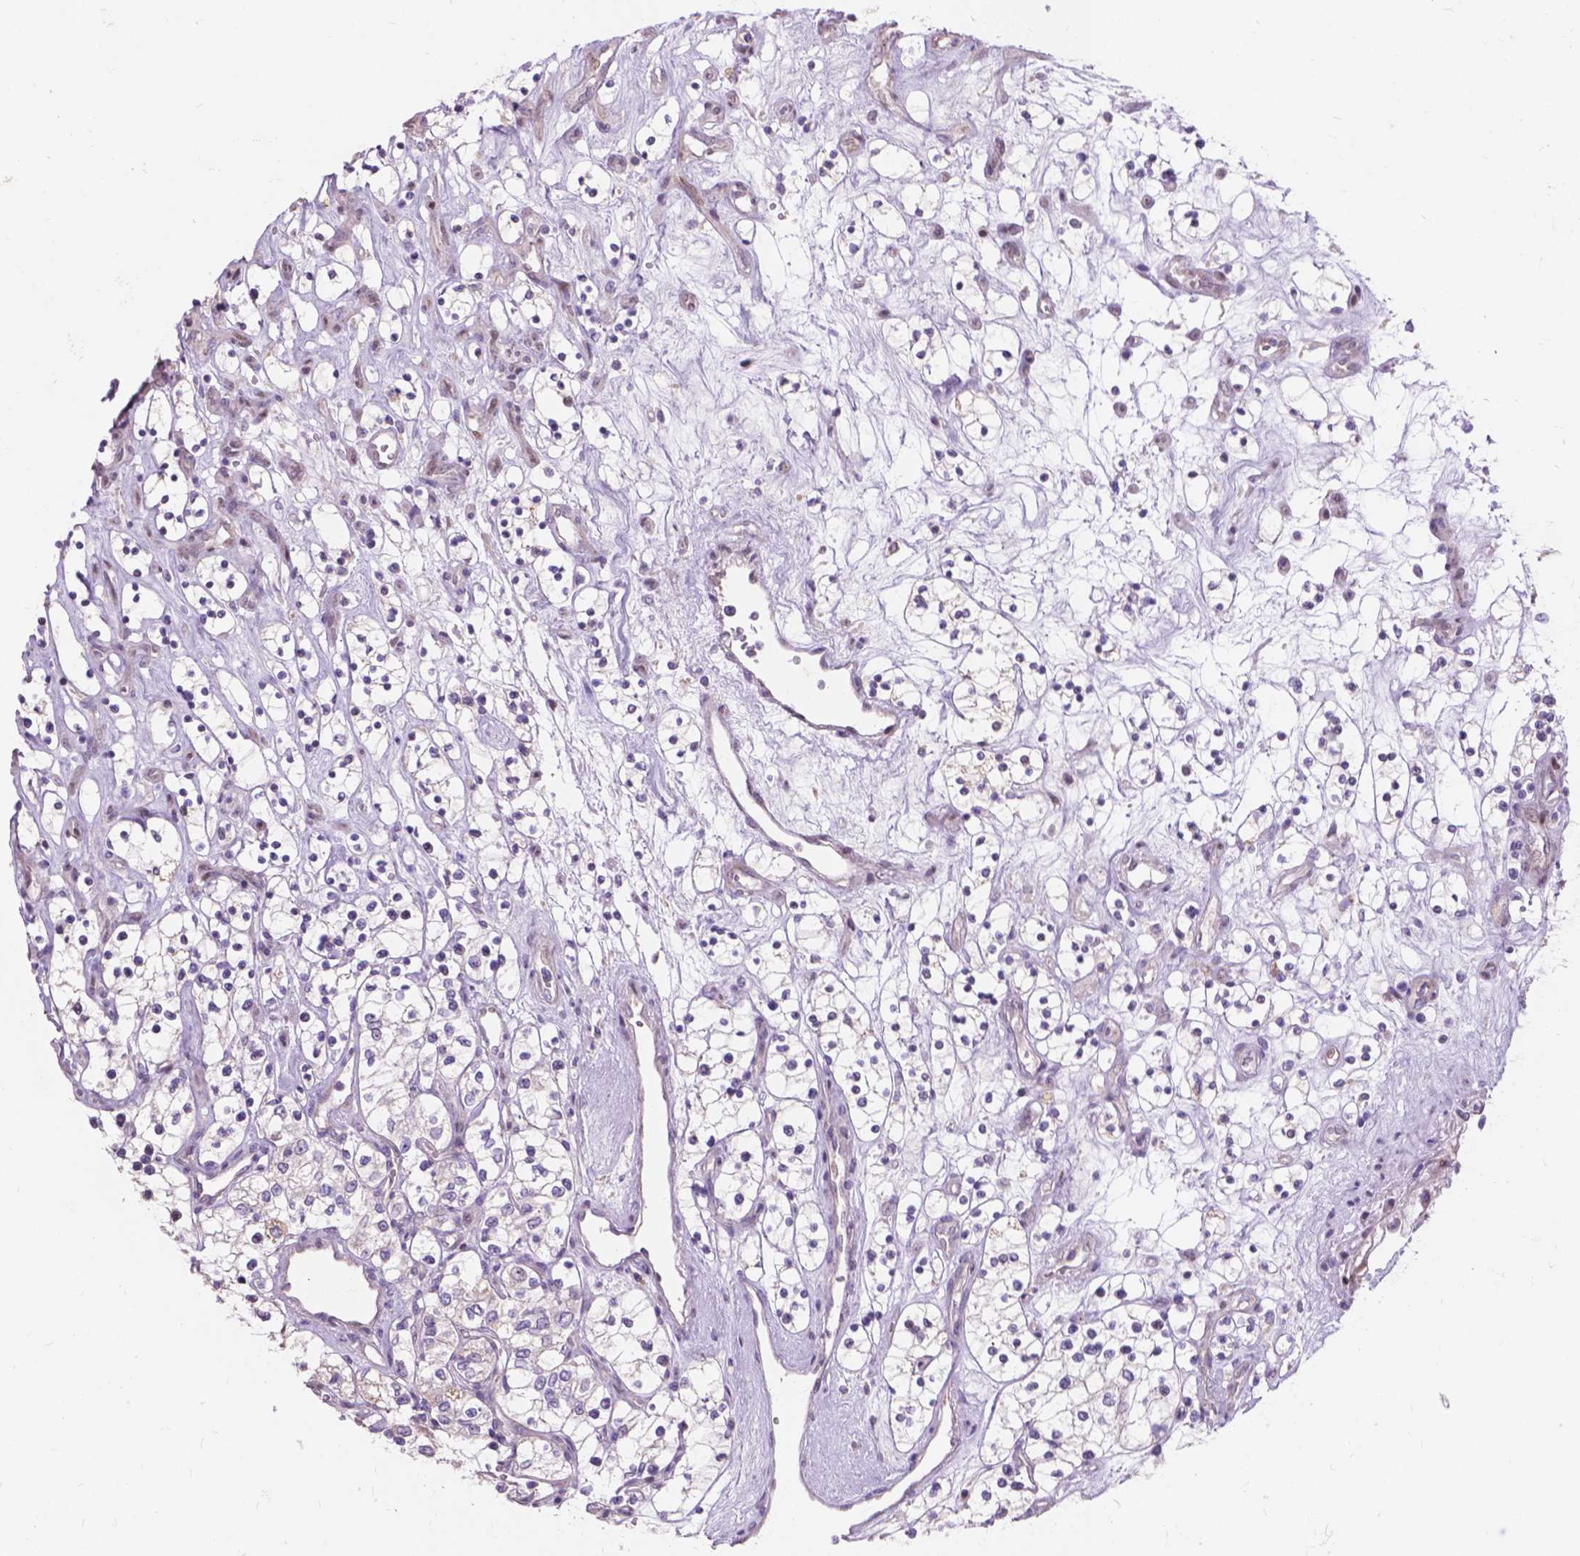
{"staining": {"intensity": "negative", "quantity": "none", "location": "none"}, "tissue": "renal cancer", "cell_type": "Tumor cells", "image_type": "cancer", "snomed": [{"axis": "morphology", "description": "Adenocarcinoma, NOS"}, {"axis": "topography", "description": "Kidney"}], "caption": "An IHC histopathology image of renal cancer (adenocarcinoma) is shown. There is no staining in tumor cells of renal cancer (adenocarcinoma).", "gene": "MYH14", "patient": {"sex": "female", "age": 69}}